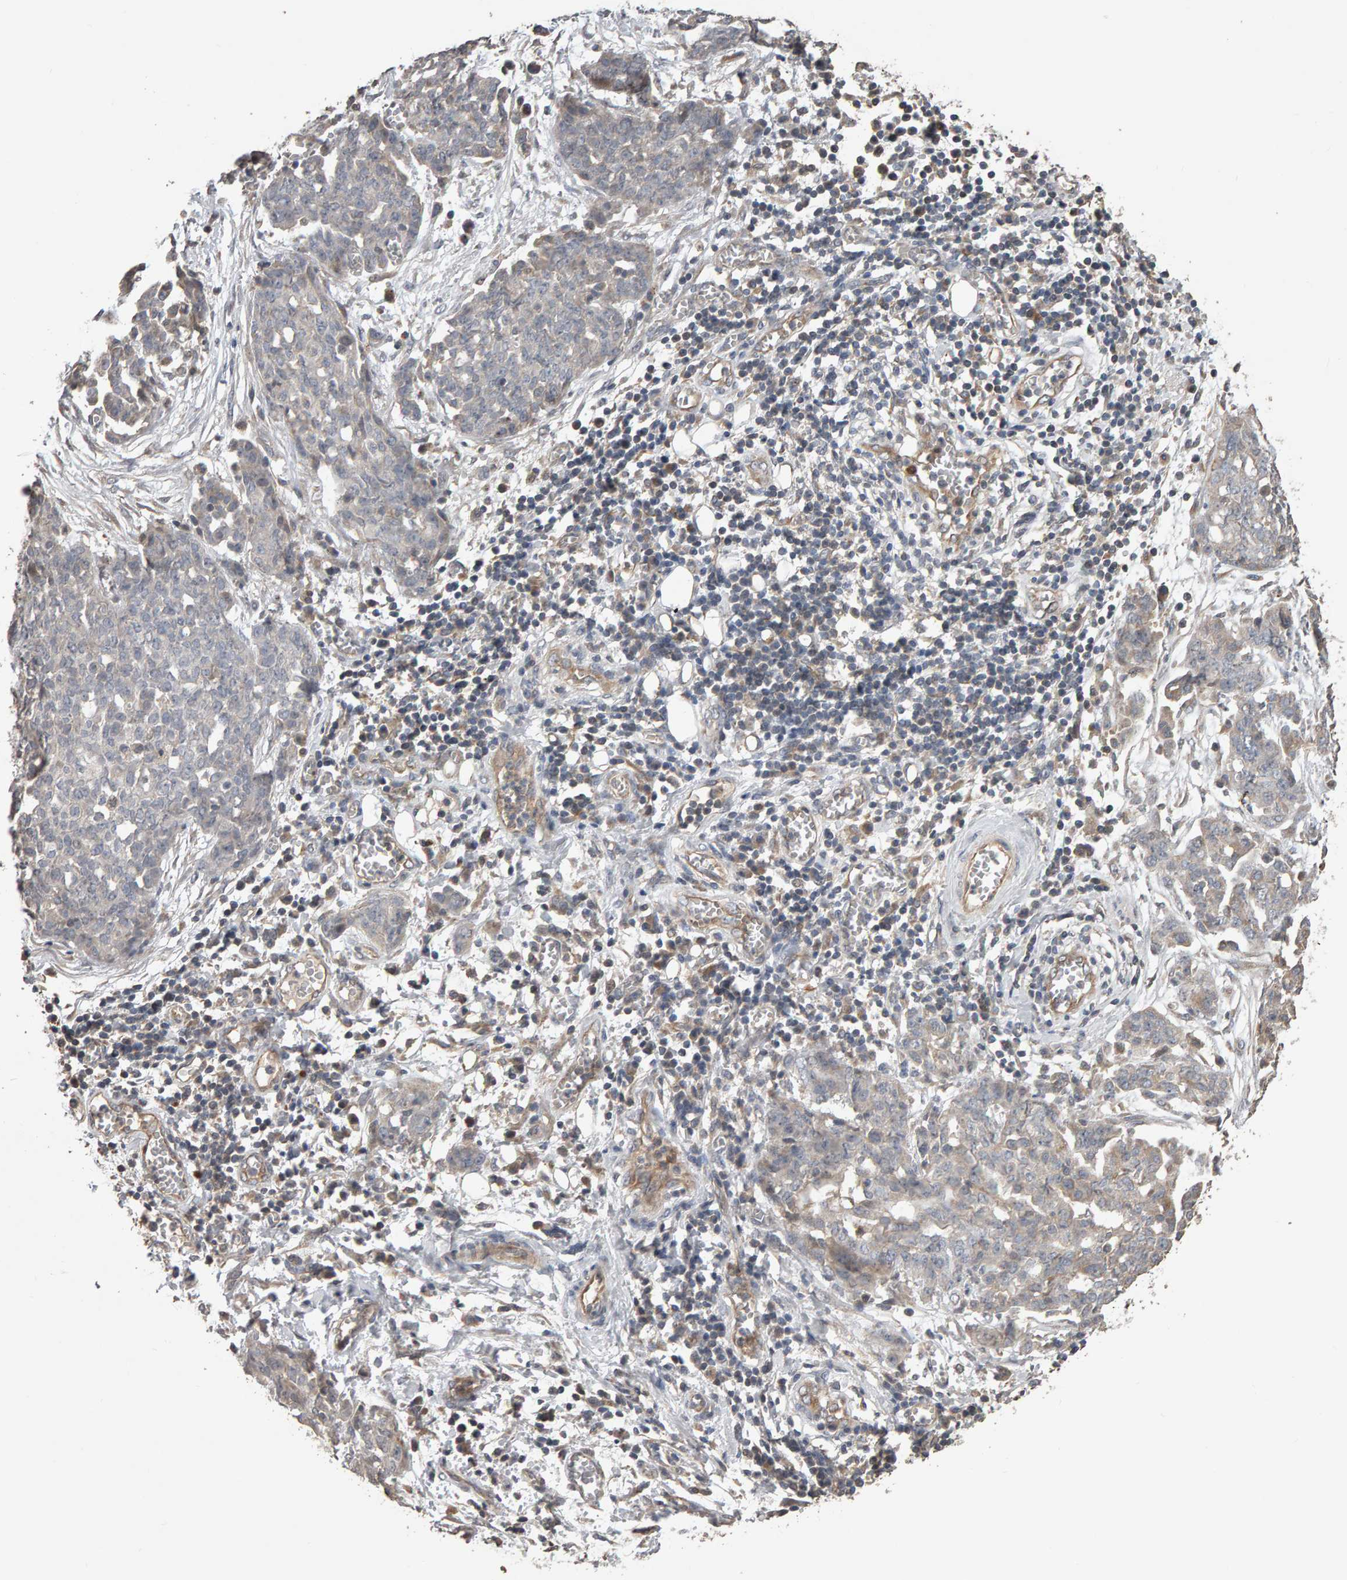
{"staining": {"intensity": "negative", "quantity": "none", "location": "none"}, "tissue": "ovarian cancer", "cell_type": "Tumor cells", "image_type": "cancer", "snomed": [{"axis": "morphology", "description": "Cystadenocarcinoma, serous, NOS"}, {"axis": "topography", "description": "Soft tissue"}, {"axis": "topography", "description": "Ovary"}], "caption": "Tumor cells are negative for brown protein staining in ovarian serous cystadenocarcinoma.", "gene": "COASY", "patient": {"sex": "female", "age": 57}}